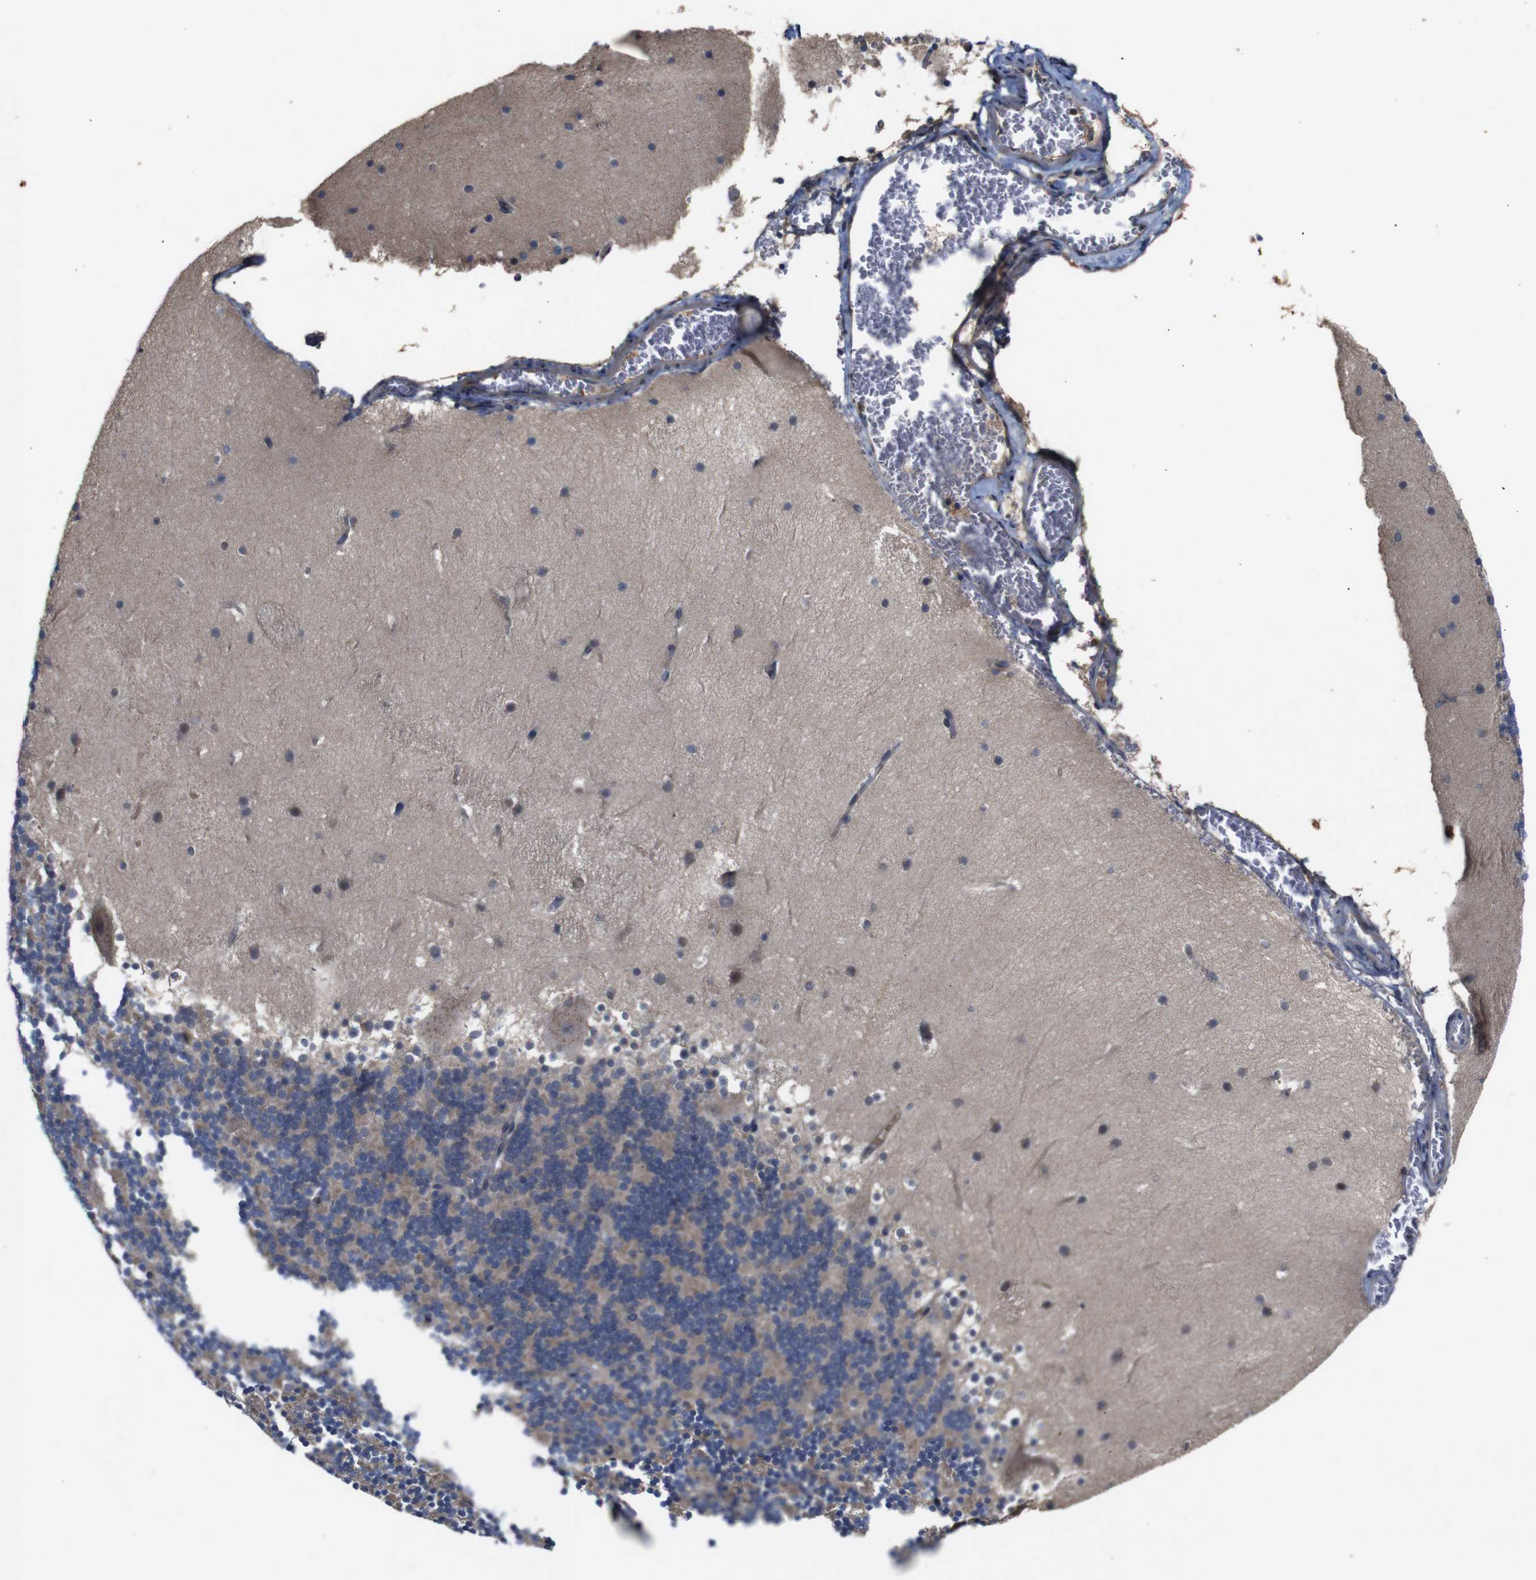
{"staining": {"intensity": "moderate", "quantity": "25%-75%", "location": "cytoplasmic/membranous"}, "tissue": "cerebellum", "cell_type": "Cells in granular layer", "image_type": "normal", "snomed": [{"axis": "morphology", "description": "Normal tissue, NOS"}, {"axis": "topography", "description": "Cerebellum"}], "caption": "Human cerebellum stained with a brown dye exhibits moderate cytoplasmic/membranous positive positivity in about 25%-75% of cells in granular layer.", "gene": "PTPN1", "patient": {"sex": "male", "age": 45}}